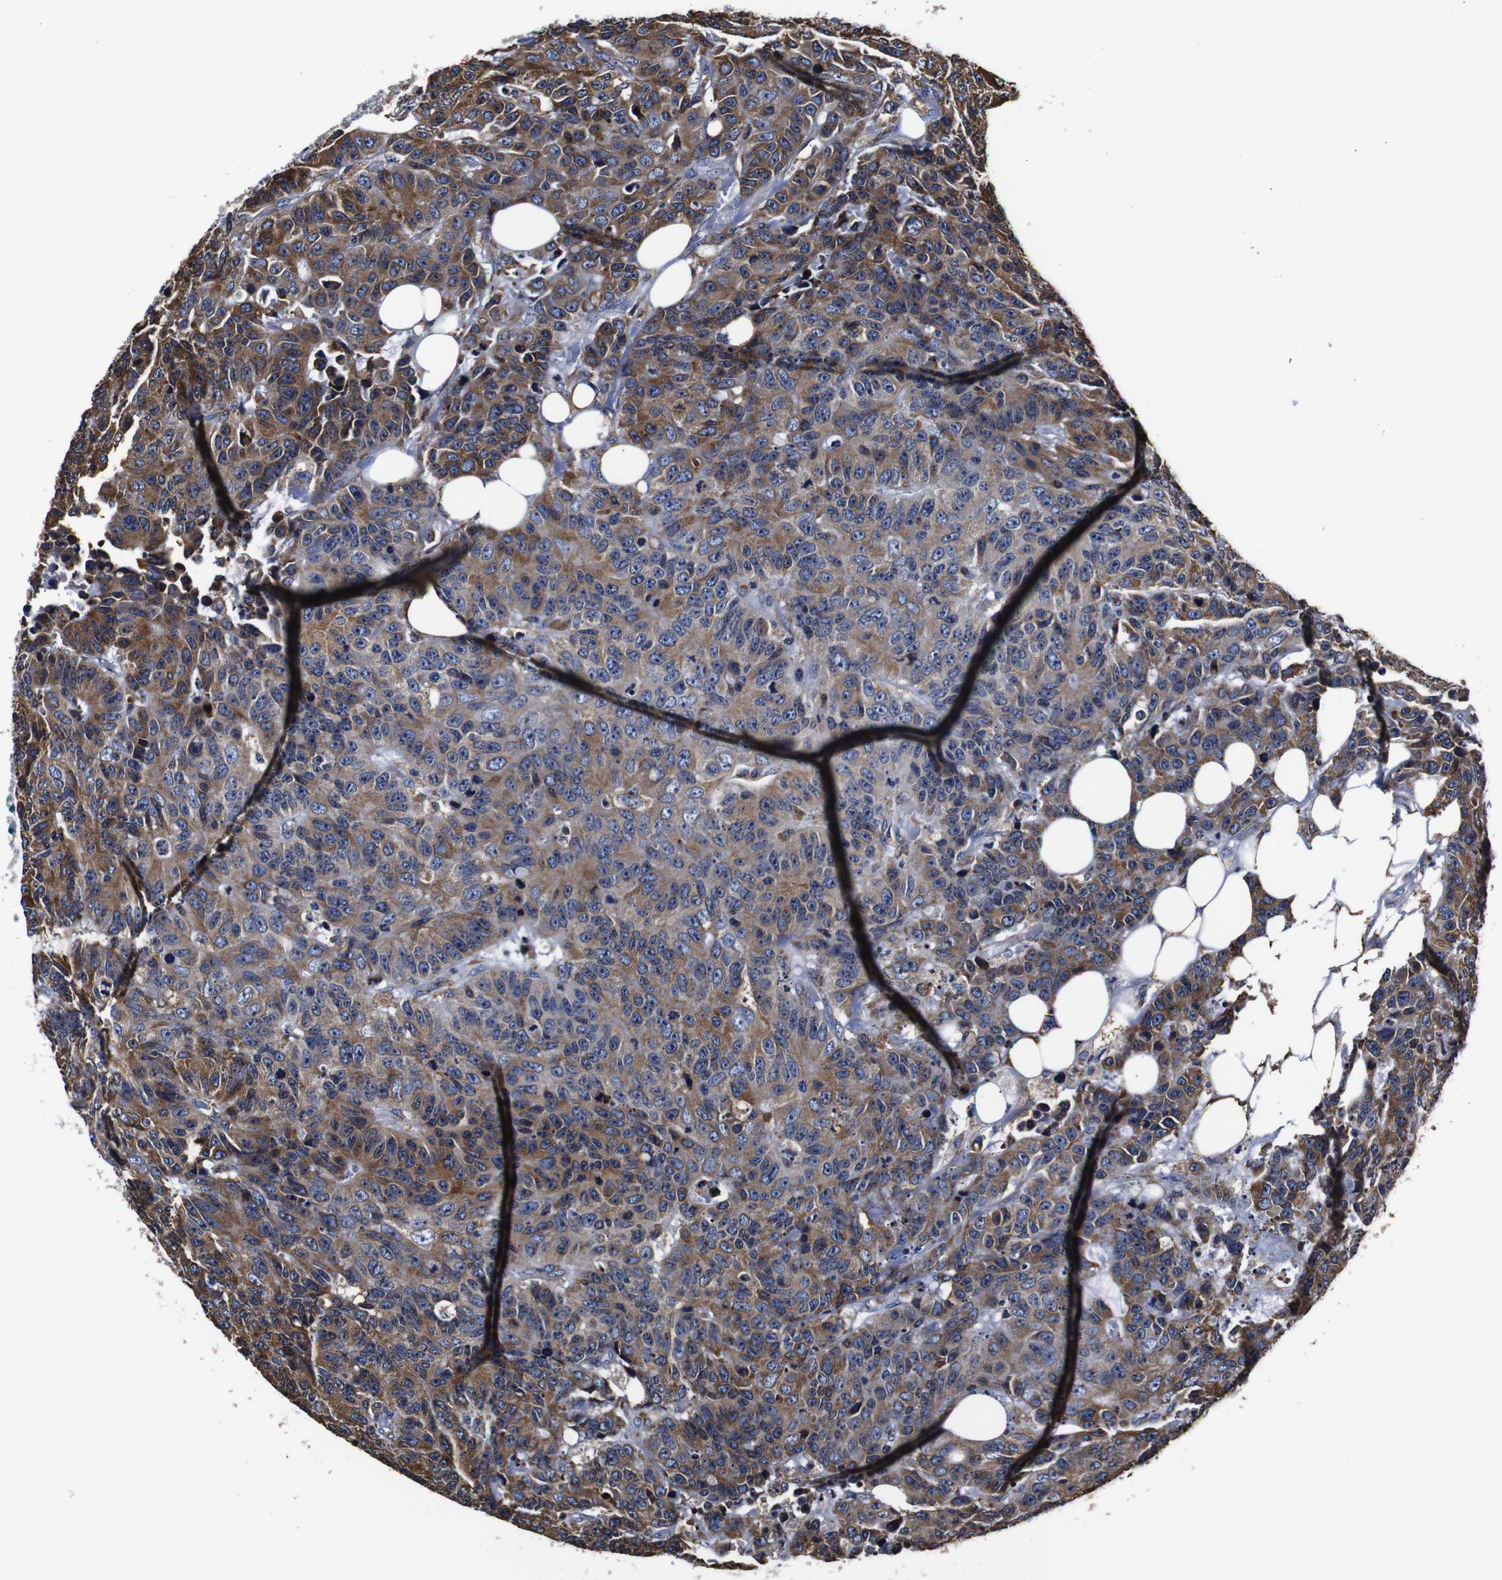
{"staining": {"intensity": "moderate", "quantity": ">75%", "location": "cytoplasmic/membranous"}, "tissue": "colorectal cancer", "cell_type": "Tumor cells", "image_type": "cancer", "snomed": [{"axis": "morphology", "description": "Adenocarcinoma, NOS"}, {"axis": "topography", "description": "Colon"}], "caption": "Colorectal adenocarcinoma stained with a brown dye displays moderate cytoplasmic/membranous positive staining in about >75% of tumor cells.", "gene": "PPIB", "patient": {"sex": "female", "age": 86}}